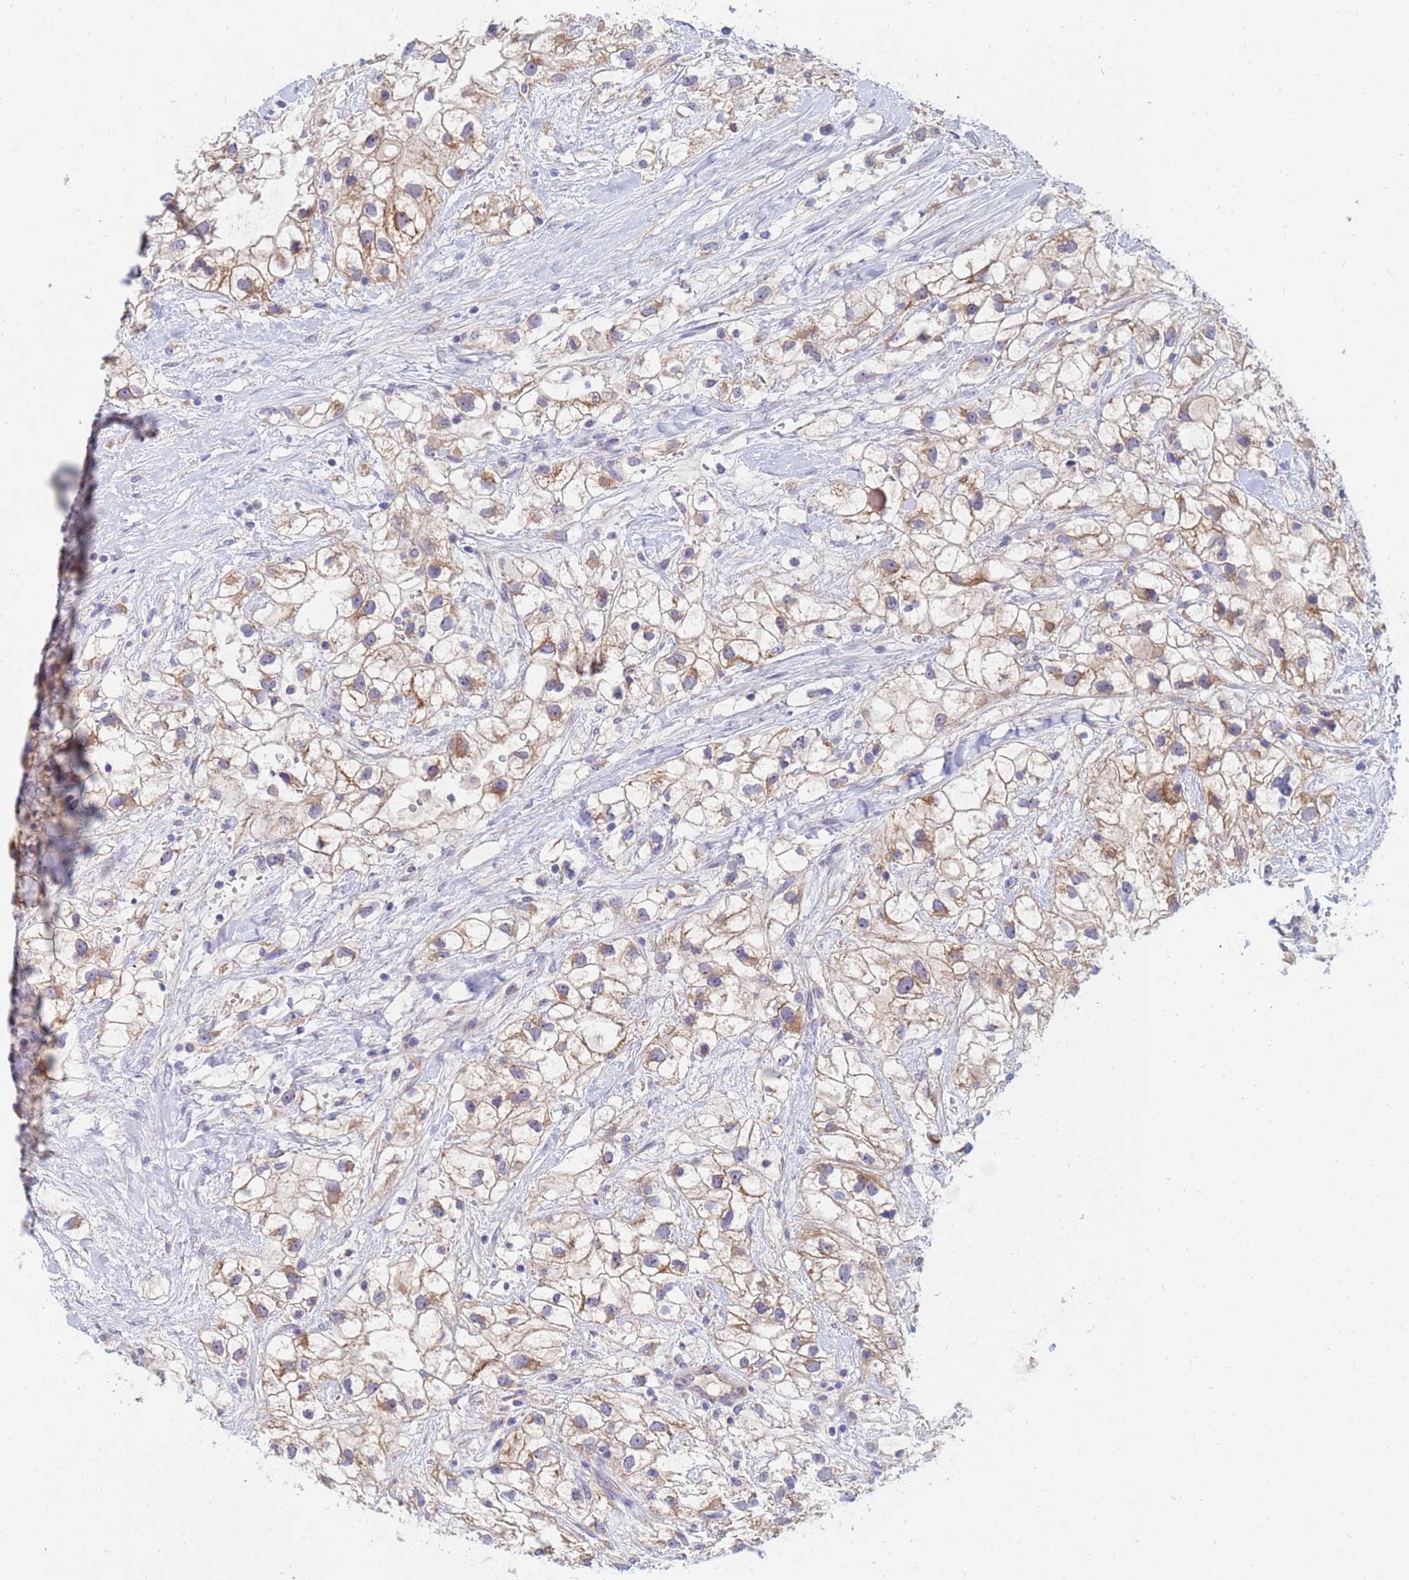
{"staining": {"intensity": "moderate", "quantity": ">75%", "location": "cytoplasmic/membranous"}, "tissue": "renal cancer", "cell_type": "Tumor cells", "image_type": "cancer", "snomed": [{"axis": "morphology", "description": "Adenocarcinoma, NOS"}, {"axis": "topography", "description": "Kidney"}], "caption": "Moderate cytoplasmic/membranous protein expression is appreciated in about >75% of tumor cells in renal adenocarcinoma. (DAB IHC with brightfield microscopy, high magnification).", "gene": "SDR39U1", "patient": {"sex": "male", "age": 59}}